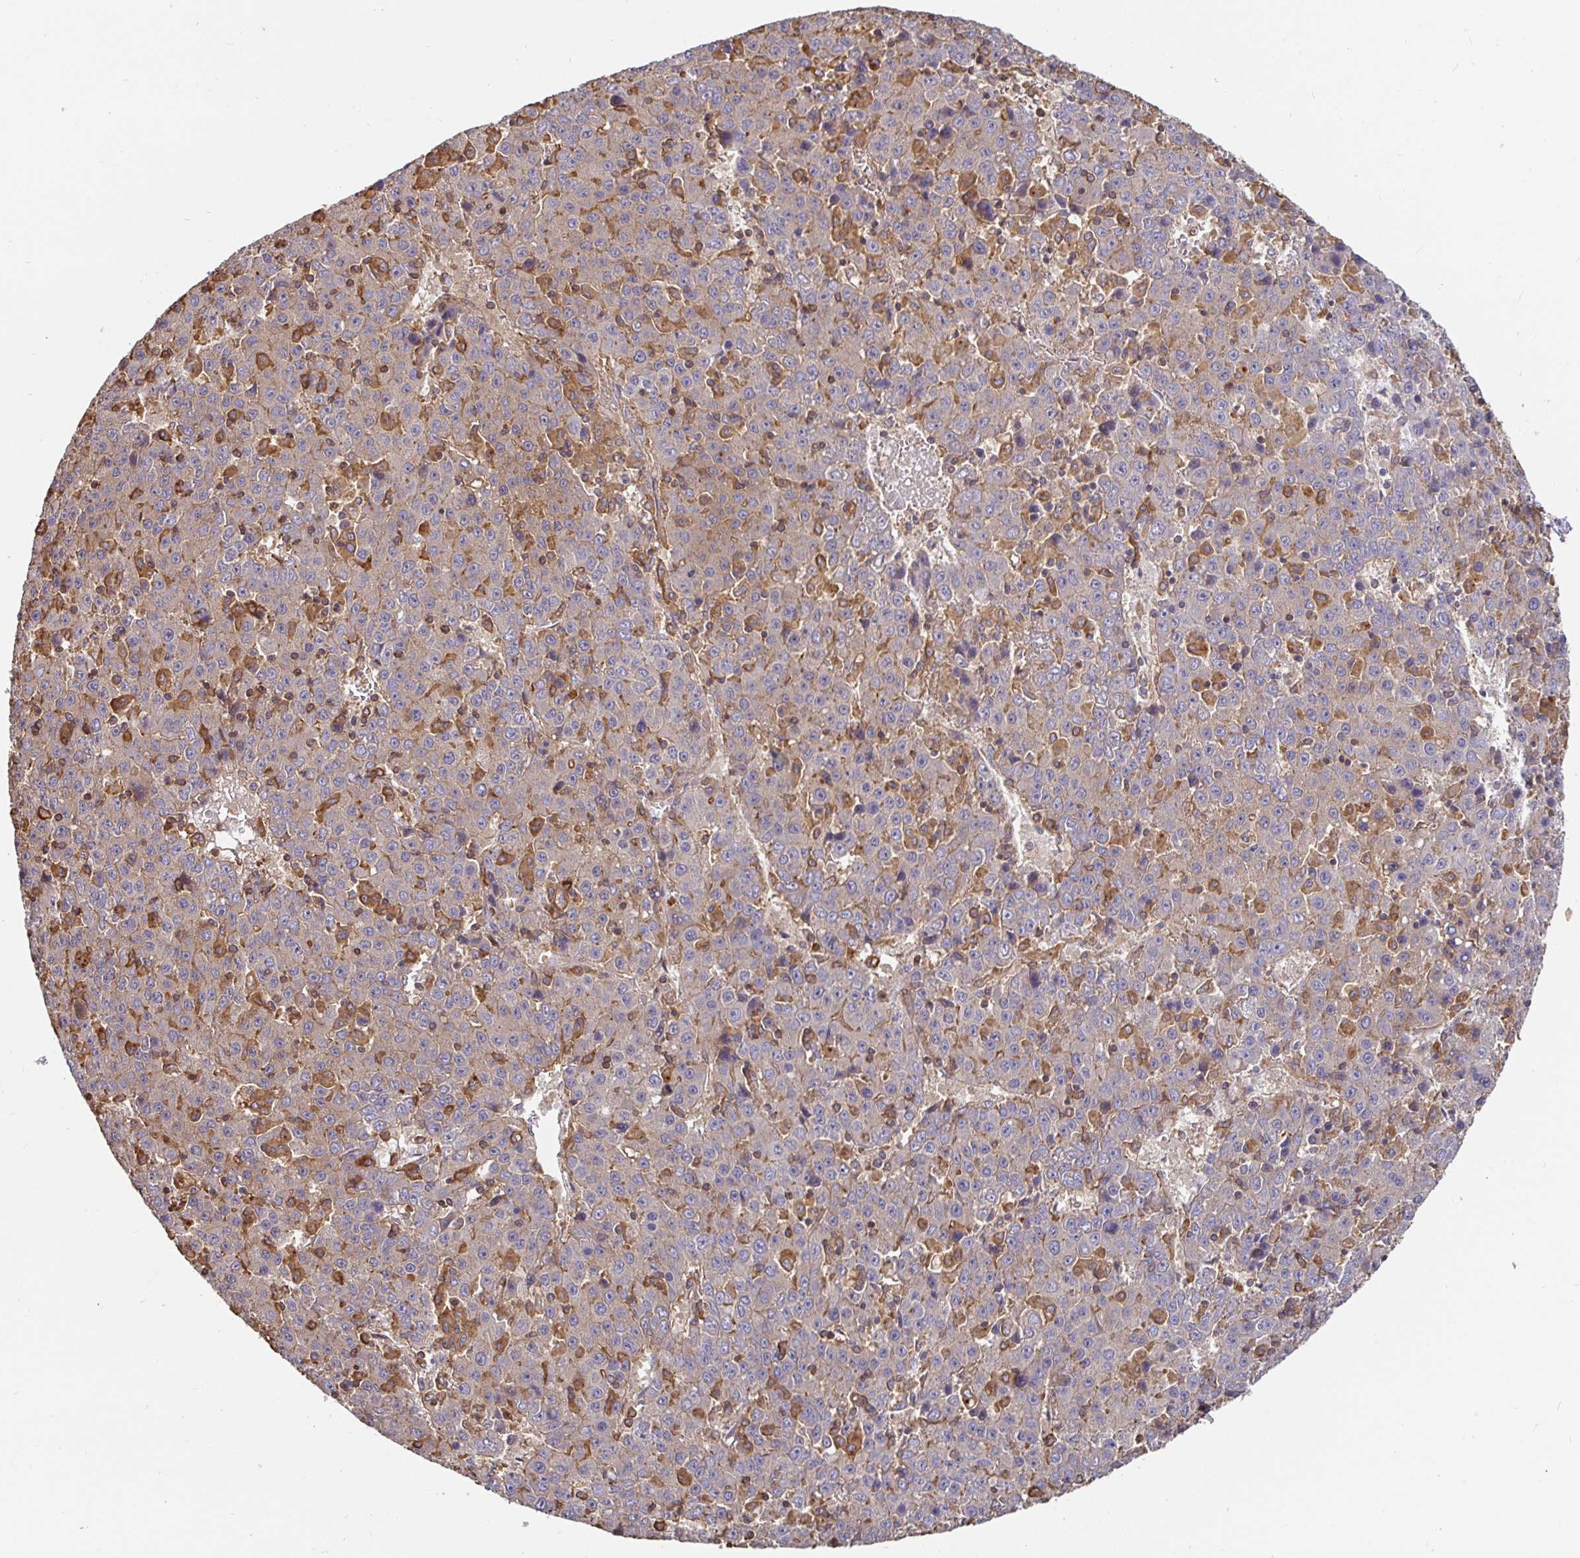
{"staining": {"intensity": "weak", "quantity": "<25%", "location": "cytoplasmic/membranous"}, "tissue": "liver cancer", "cell_type": "Tumor cells", "image_type": "cancer", "snomed": [{"axis": "morphology", "description": "Carcinoma, Hepatocellular, NOS"}, {"axis": "topography", "description": "Liver"}], "caption": "High power microscopy image of an immunohistochemistry (IHC) micrograph of hepatocellular carcinoma (liver), revealing no significant expression in tumor cells. The staining is performed using DAB (3,3'-diaminobenzidine) brown chromogen with nuclei counter-stained in using hematoxylin.", "gene": "C1QTNF7", "patient": {"sex": "female", "age": 53}}